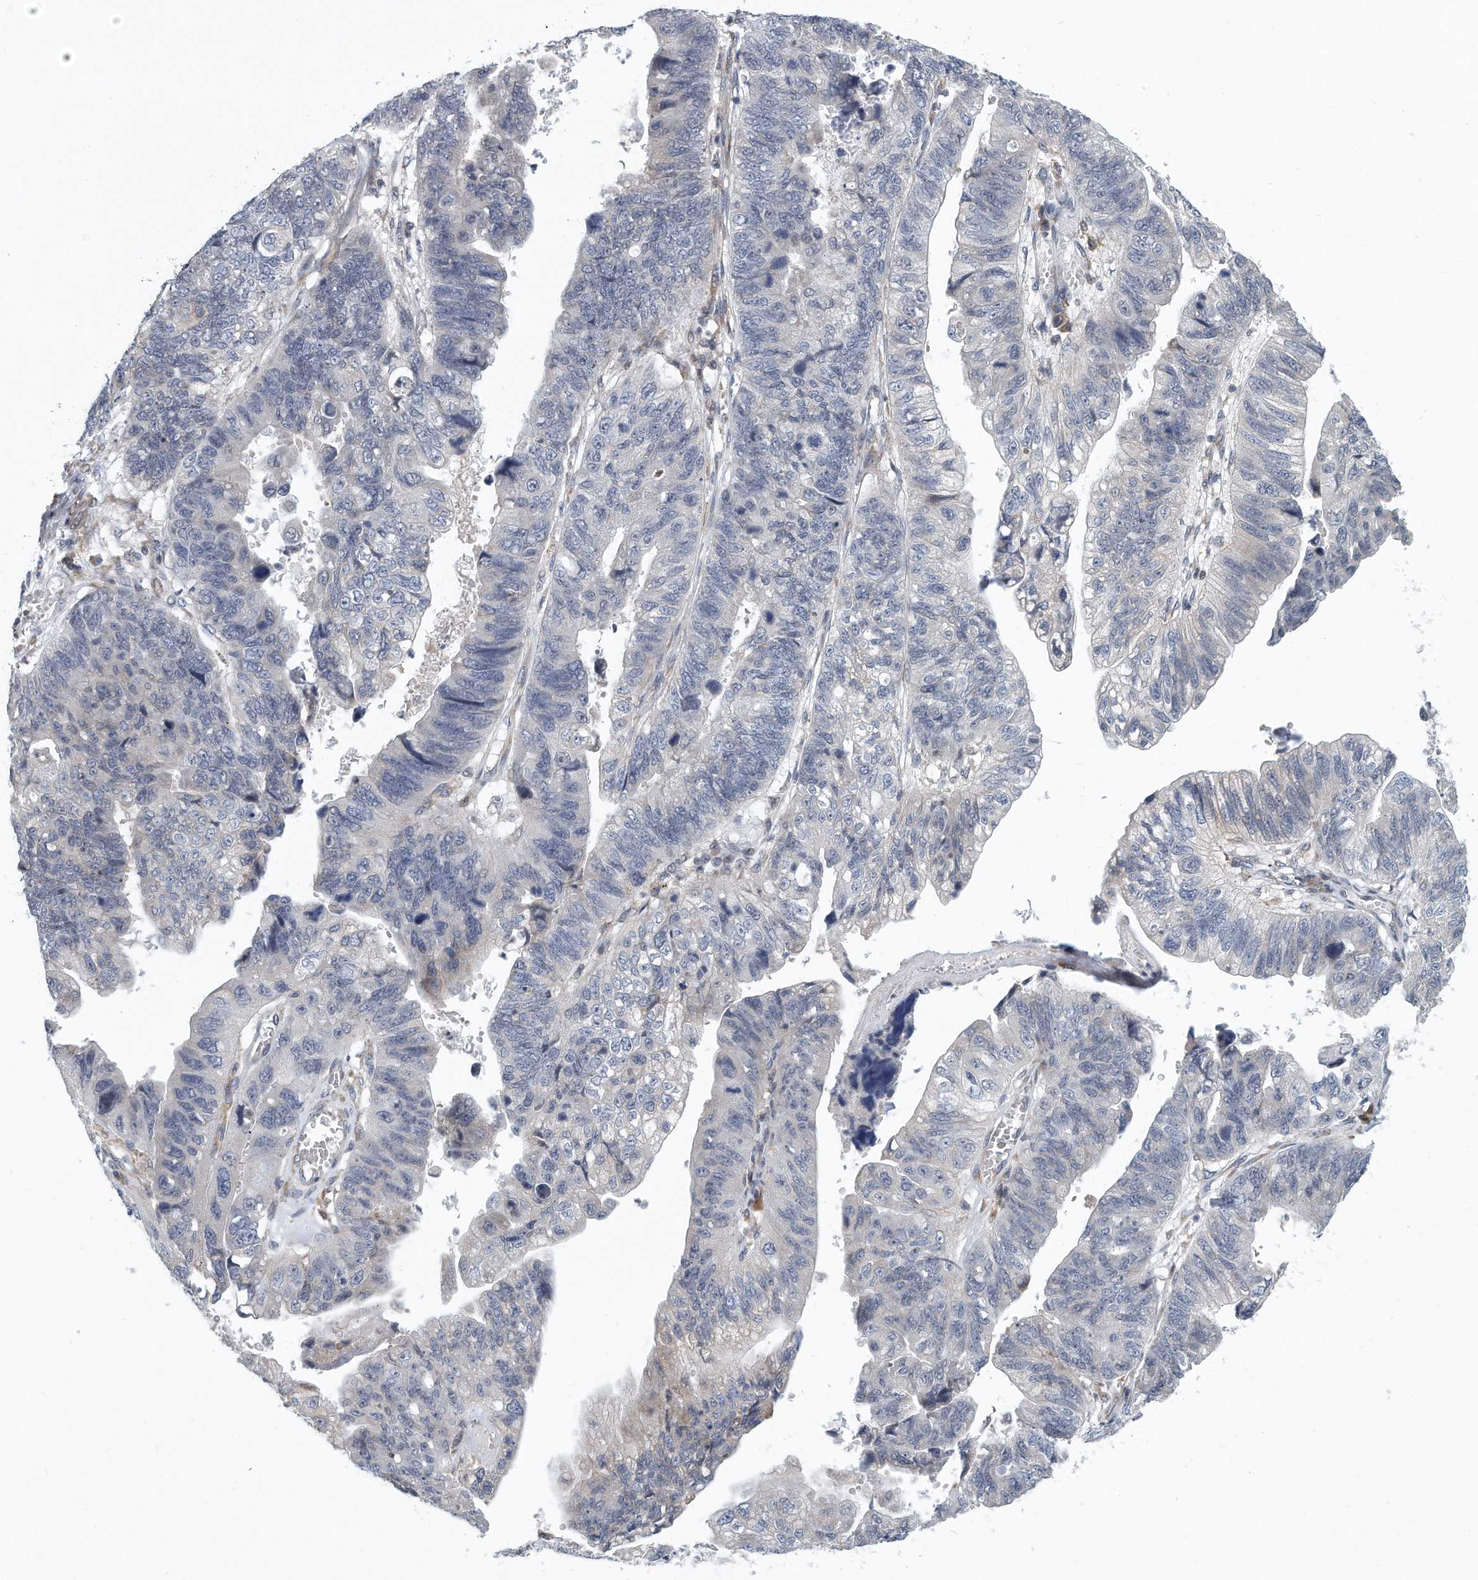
{"staining": {"intensity": "negative", "quantity": "none", "location": "none"}, "tissue": "stomach cancer", "cell_type": "Tumor cells", "image_type": "cancer", "snomed": [{"axis": "morphology", "description": "Adenocarcinoma, NOS"}, {"axis": "topography", "description": "Stomach"}], "caption": "A micrograph of human adenocarcinoma (stomach) is negative for staining in tumor cells.", "gene": "VLDLR", "patient": {"sex": "male", "age": 59}}